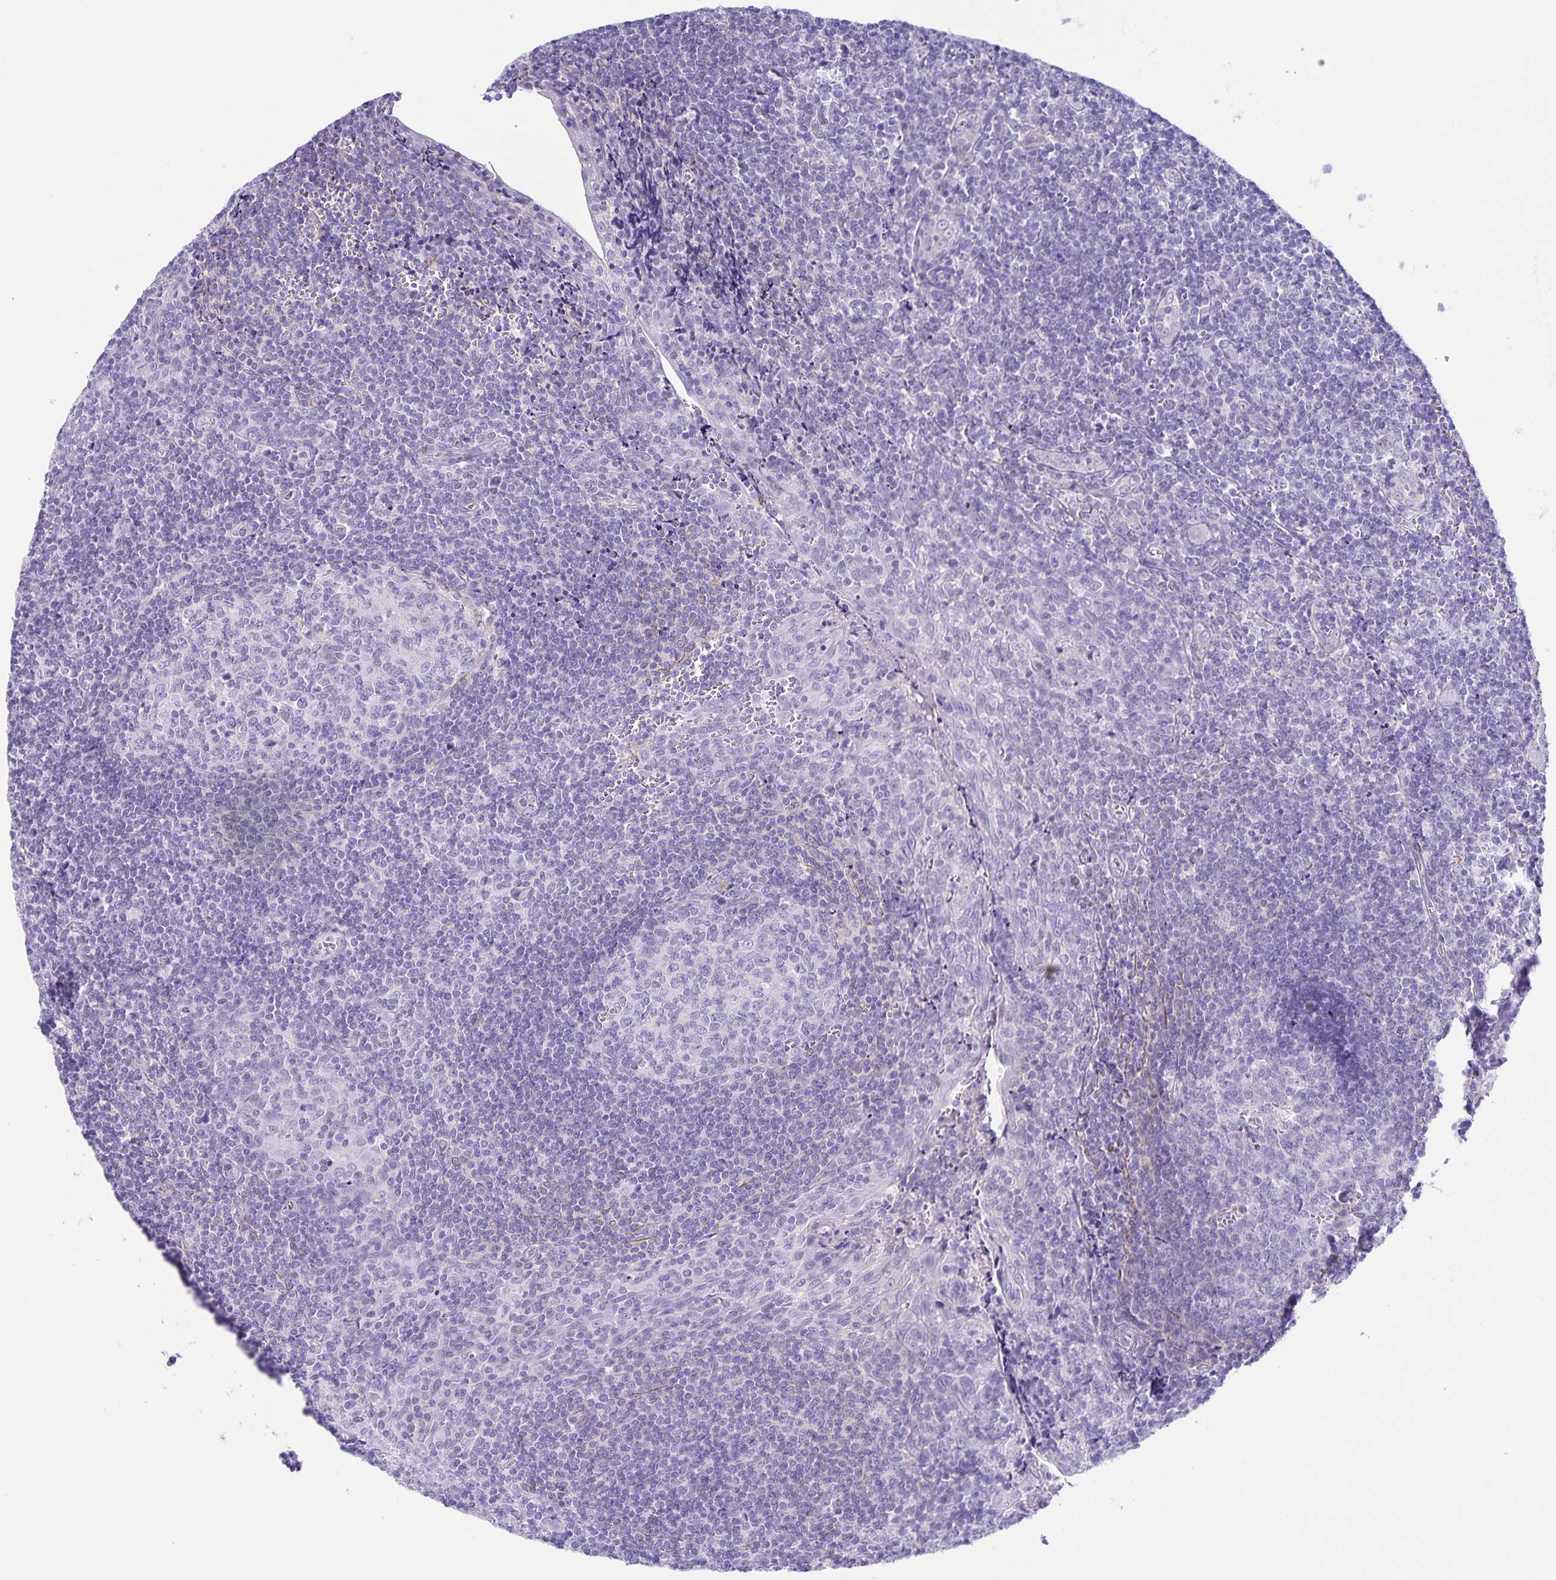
{"staining": {"intensity": "negative", "quantity": "none", "location": "none"}, "tissue": "tonsil", "cell_type": "Germinal center cells", "image_type": "normal", "snomed": [{"axis": "morphology", "description": "Normal tissue, NOS"}, {"axis": "morphology", "description": "Inflammation, NOS"}, {"axis": "topography", "description": "Tonsil"}], "caption": "Normal tonsil was stained to show a protein in brown. There is no significant expression in germinal center cells. (DAB IHC, high magnification).", "gene": "UBQLN3", "patient": {"sex": "female", "age": 31}}